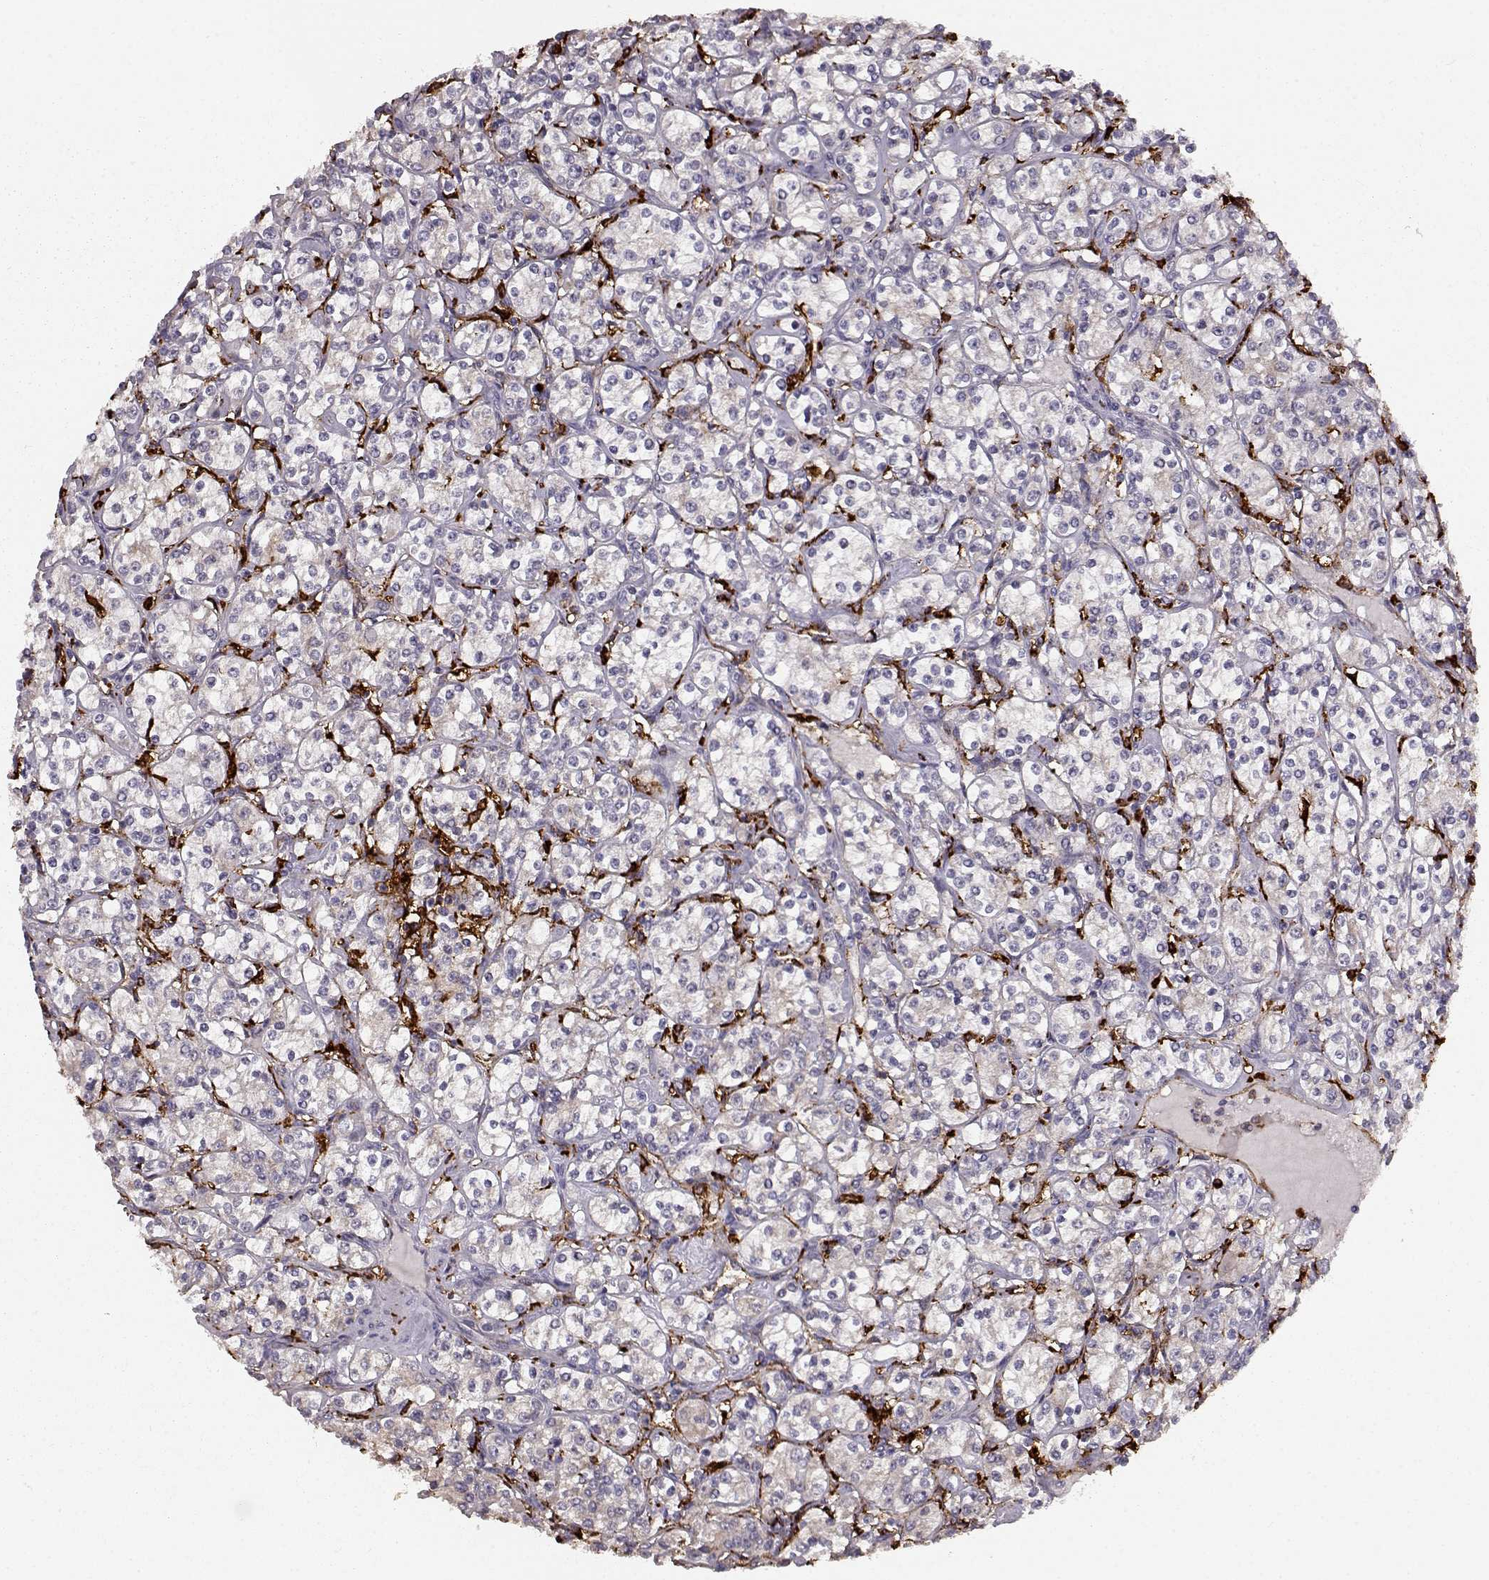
{"staining": {"intensity": "negative", "quantity": "none", "location": "none"}, "tissue": "renal cancer", "cell_type": "Tumor cells", "image_type": "cancer", "snomed": [{"axis": "morphology", "description": "Adenocarcinoma, NOS"}, {"axis": "topography", "description": "Kidney"}], "caption": "High magnification brightfield microscopy of renal adenocarcinoma stained with DAB (brown) and counterstained with hematoxylin (blue): tumor cells show no significant expression.", "gene": "CCNF", "patient": {"sex": "male", "age": 77}}